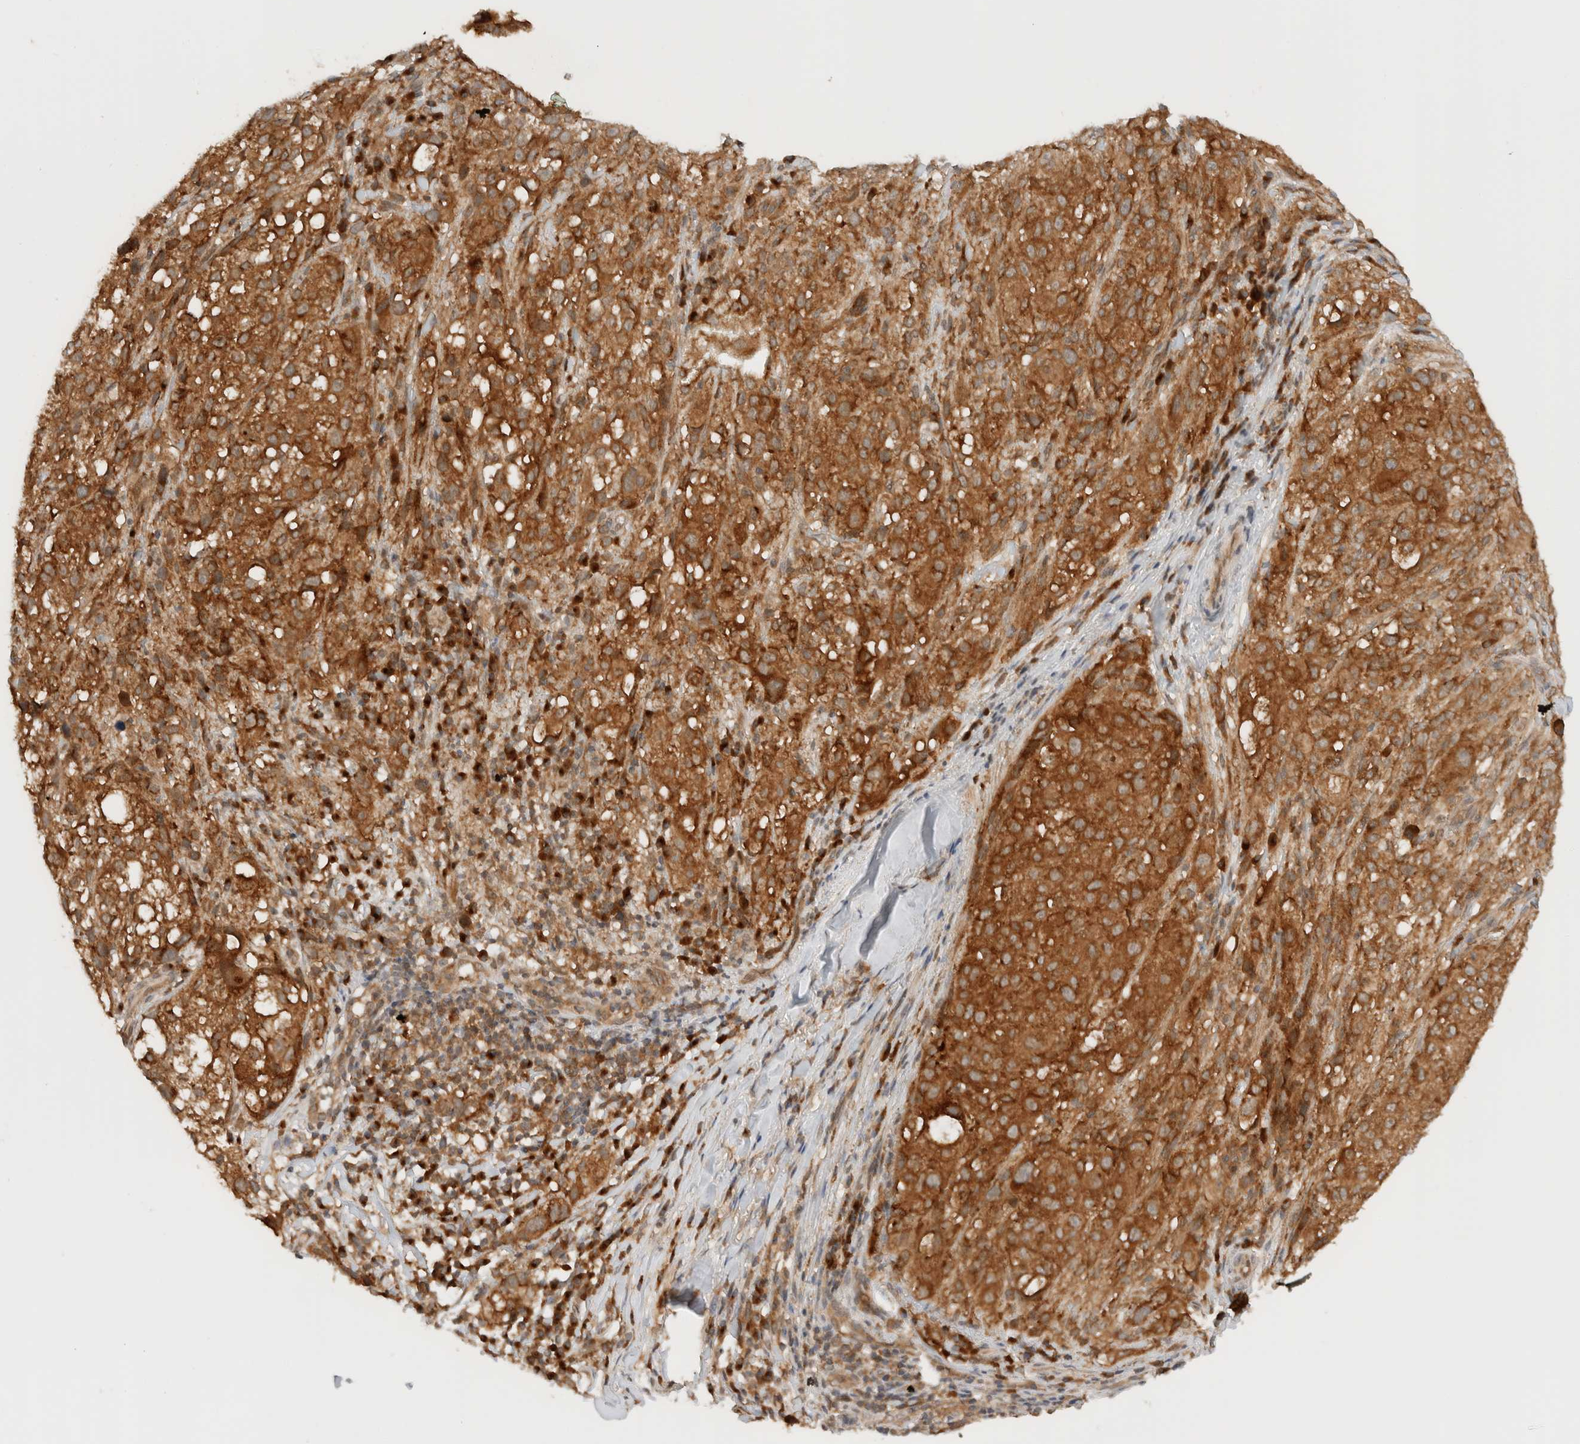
{"staining": {"intensity": "strong", "quantity": ">75%", "location": "cytoplasmic/membranous"}, "tissue": "melanoma", "cell_type": "Tumor cells", "image_type": "cancer", "snomed": [{"axis": "morphology", "description": "Necrosis, NOS"}, {"axis": "morphology", "description": "Malignant melanoma, NOS"}, {"axis": "topography", "description": "Skin"}], "caption": "IHC histopathology image of melanoma stained for a protein (brown), which exhibits high levels of strong cytoplasmic/membranous staining in about >75% of tumor cells.", "gene": "ARFGEF2", "patient": {"sex": "female", "age": 87}}